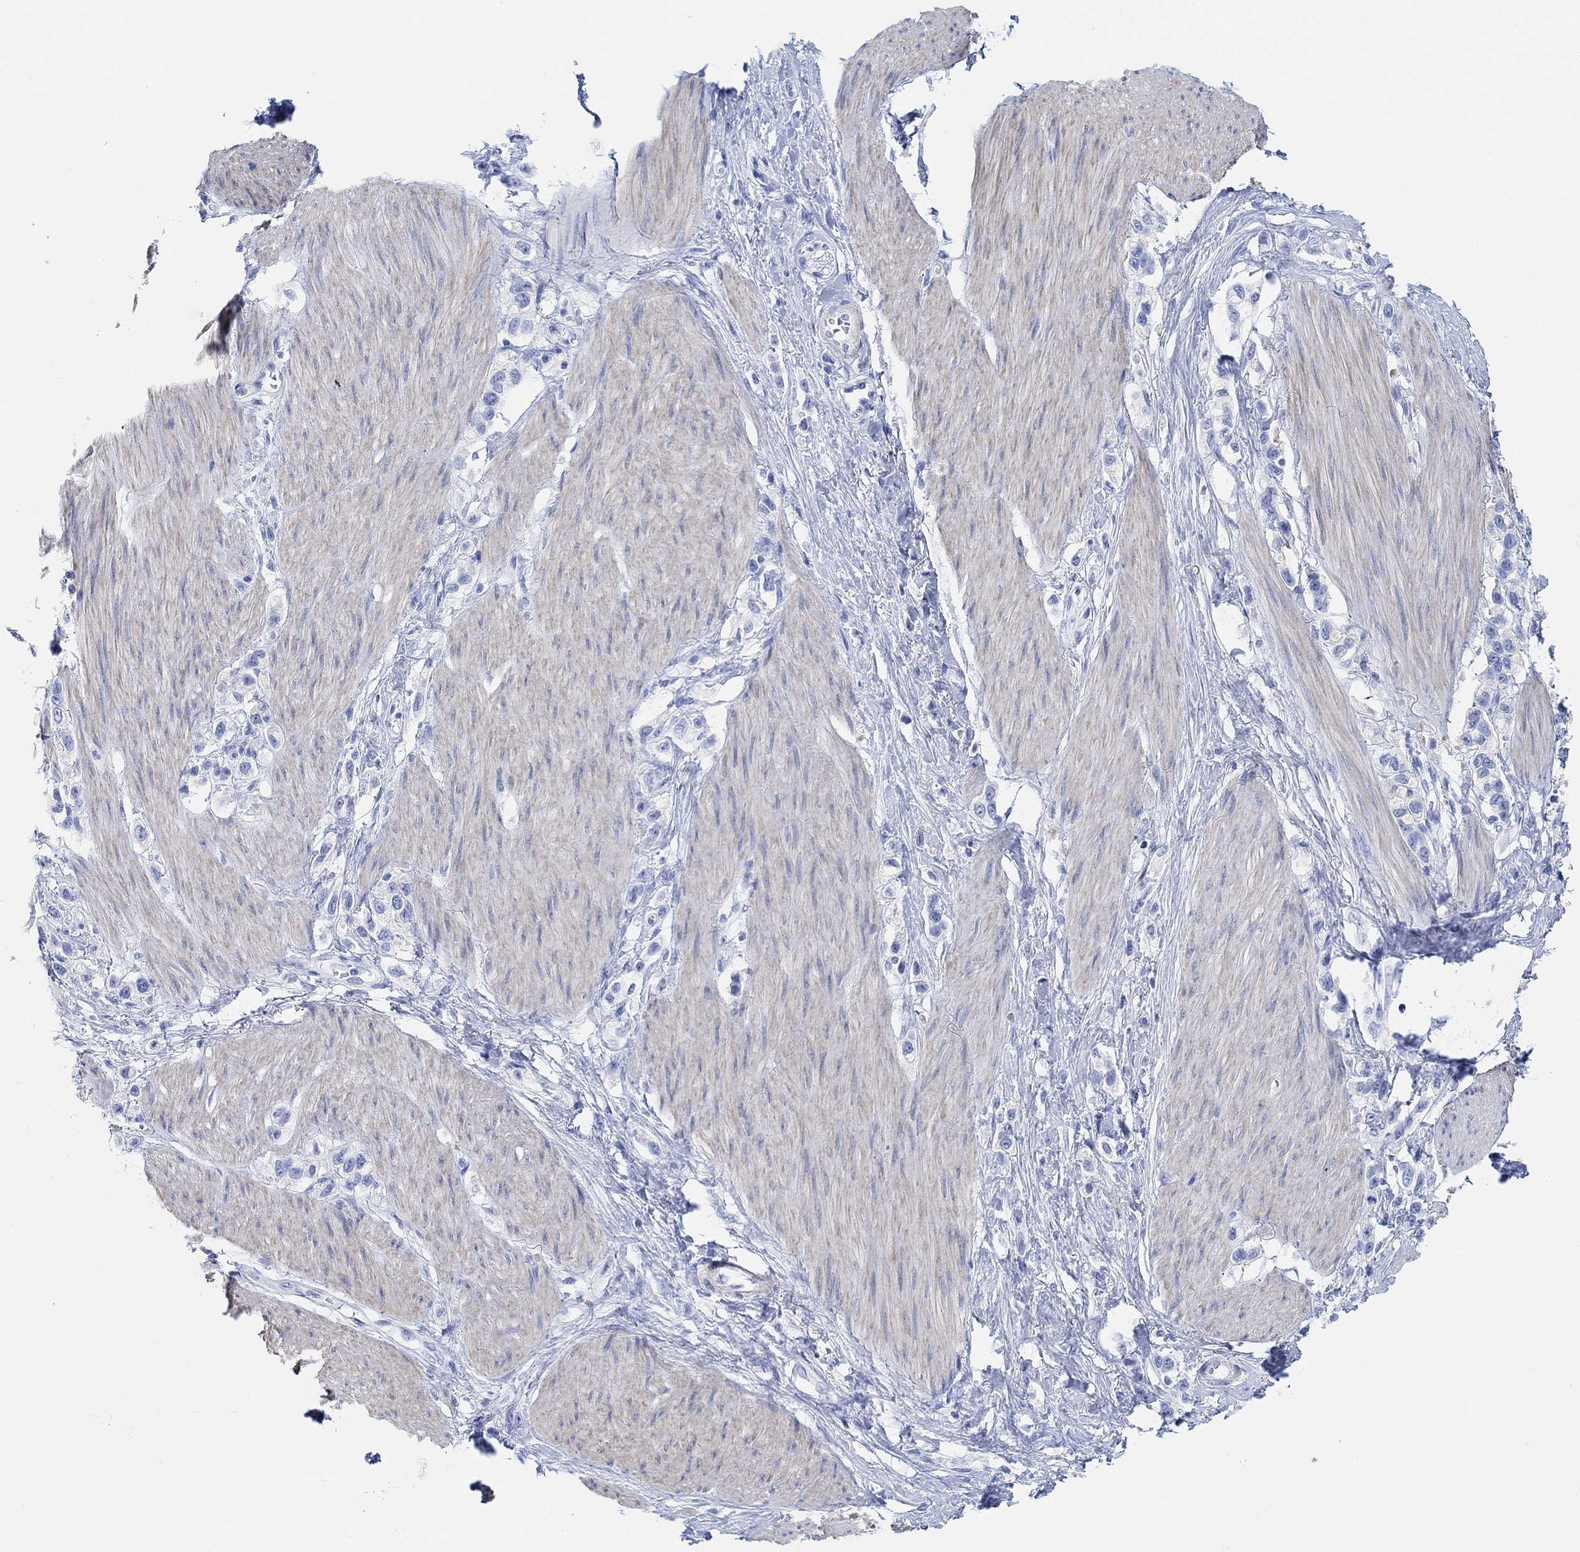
{"staining": {"intensity": "negative", "quantity": "none", "location": "none"}, "tissue": "stomach cancer", "cell_type": "Tumor cells", "image_type": "cancer", "snomed": [{"axis": "morphology", "description": "Normal tissue, NOS"}, {"axis": "morphology", "description": "Adenocarcinoma, NOS"}, {"axis": "morphology", "description": "Adenocarcinoma, High grade"}, {"axis": "topography", "description": "Stomach, upper"}, {"axis": "topography", "description": "Stomach"}], "caption": "DAB (3,3'-diaminobenzidine) immunohistochemical staining of stomach cancer (adenocarcinoma) displays no significant staining in tumor cells.", "gene": "ANKRD33", "patient": {"sex": "female", "age": 65}}